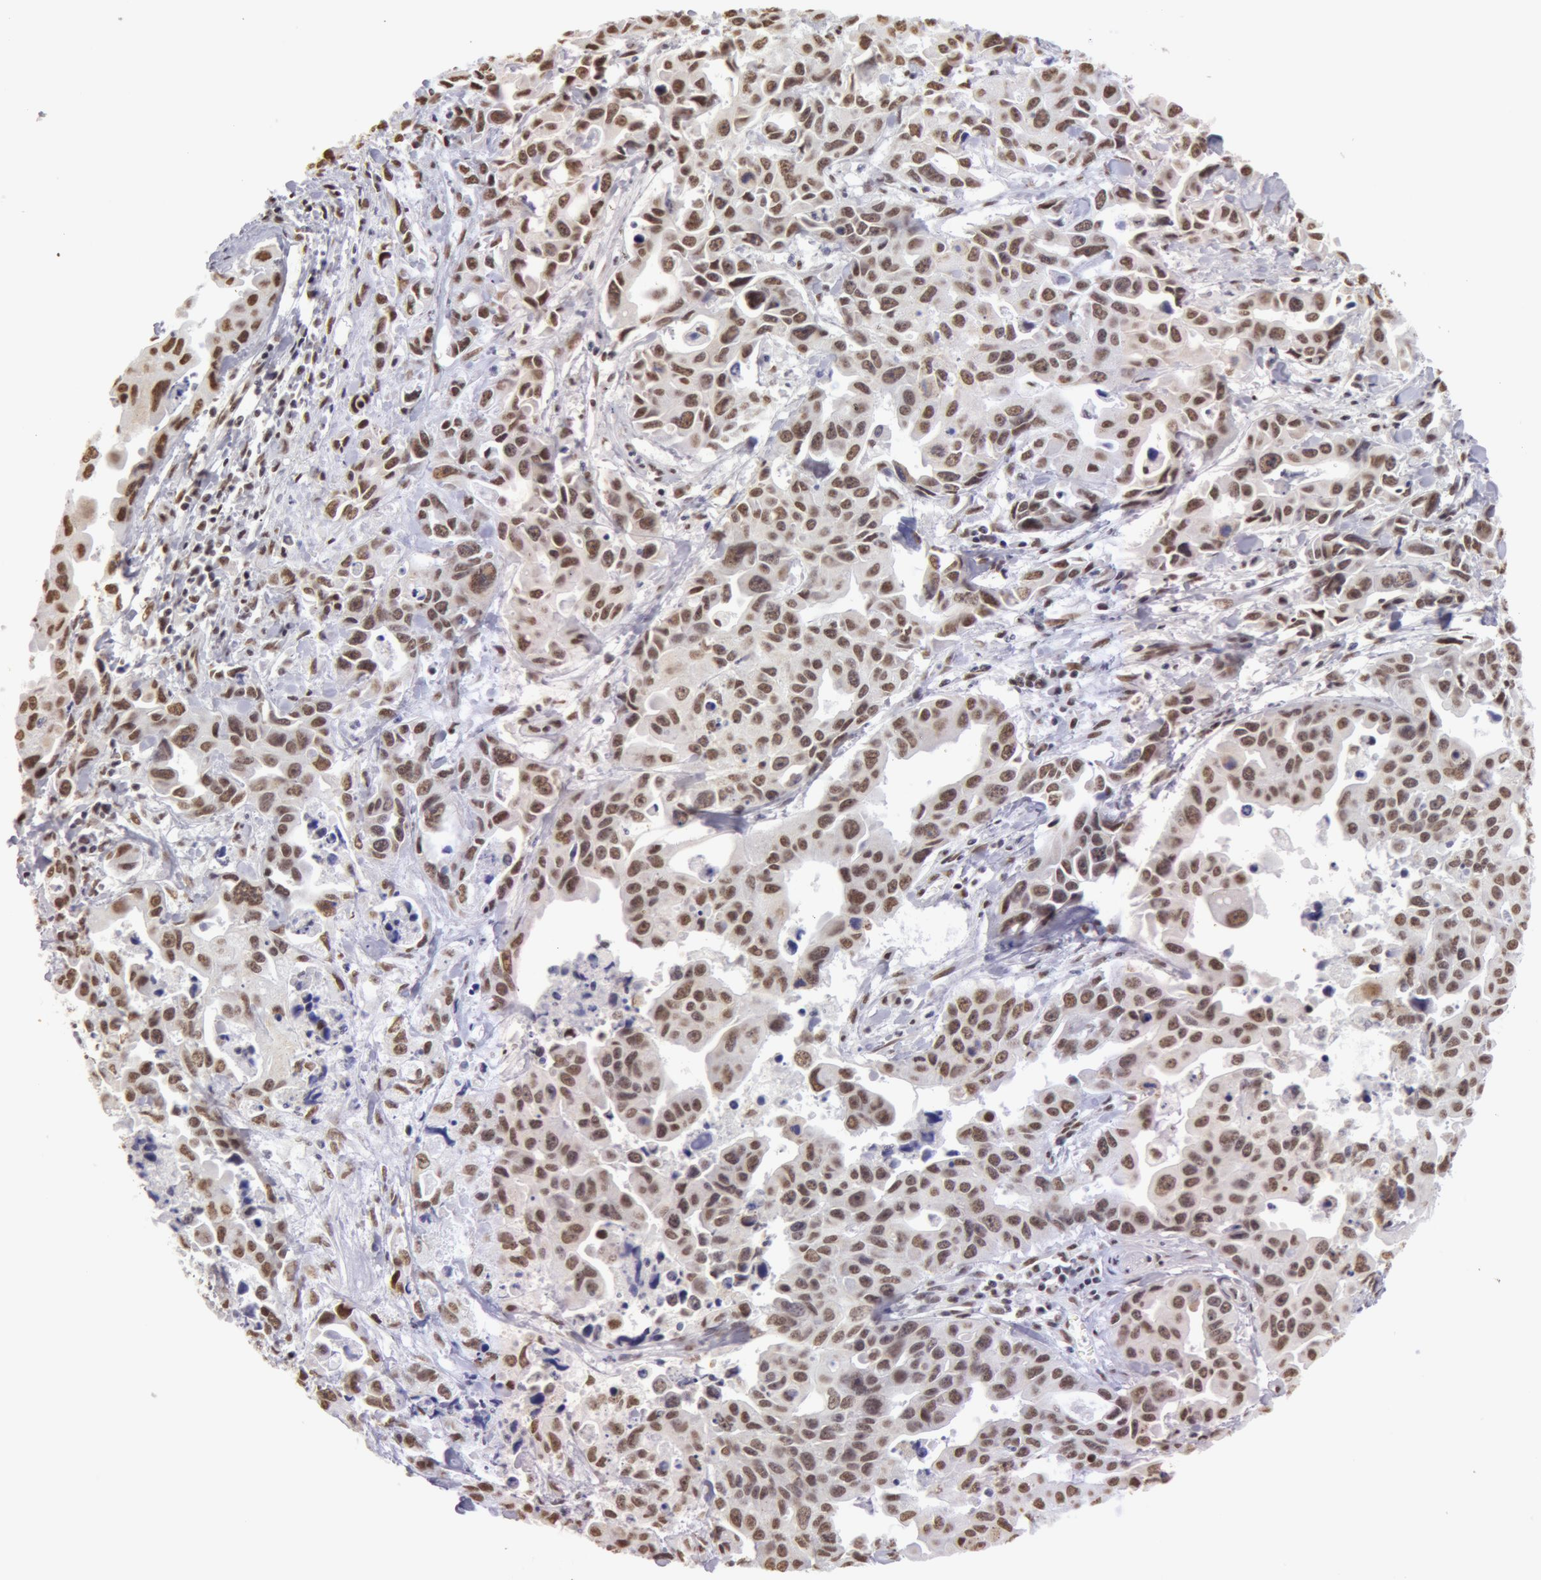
{"staining": {"intensity": "moderate", "quantity": ">75%", "location": "nuclear"}, "tissue": "lung cancer", "cell_type": "Tumor cells", "image_type": "cancer", "snomed": [{"axis": "morphology", "description": "Adenocarcinoma, NOS"}, {"axis": "topography", "description": "Lung"}], "caption": "IHC of lung cancer (adenocarcinoma) shows medium levels of moderate nuclear expression in about >75% of tumor cells.", "gene": "VRTN", "patient": {"sex": "male", "age": 64}}